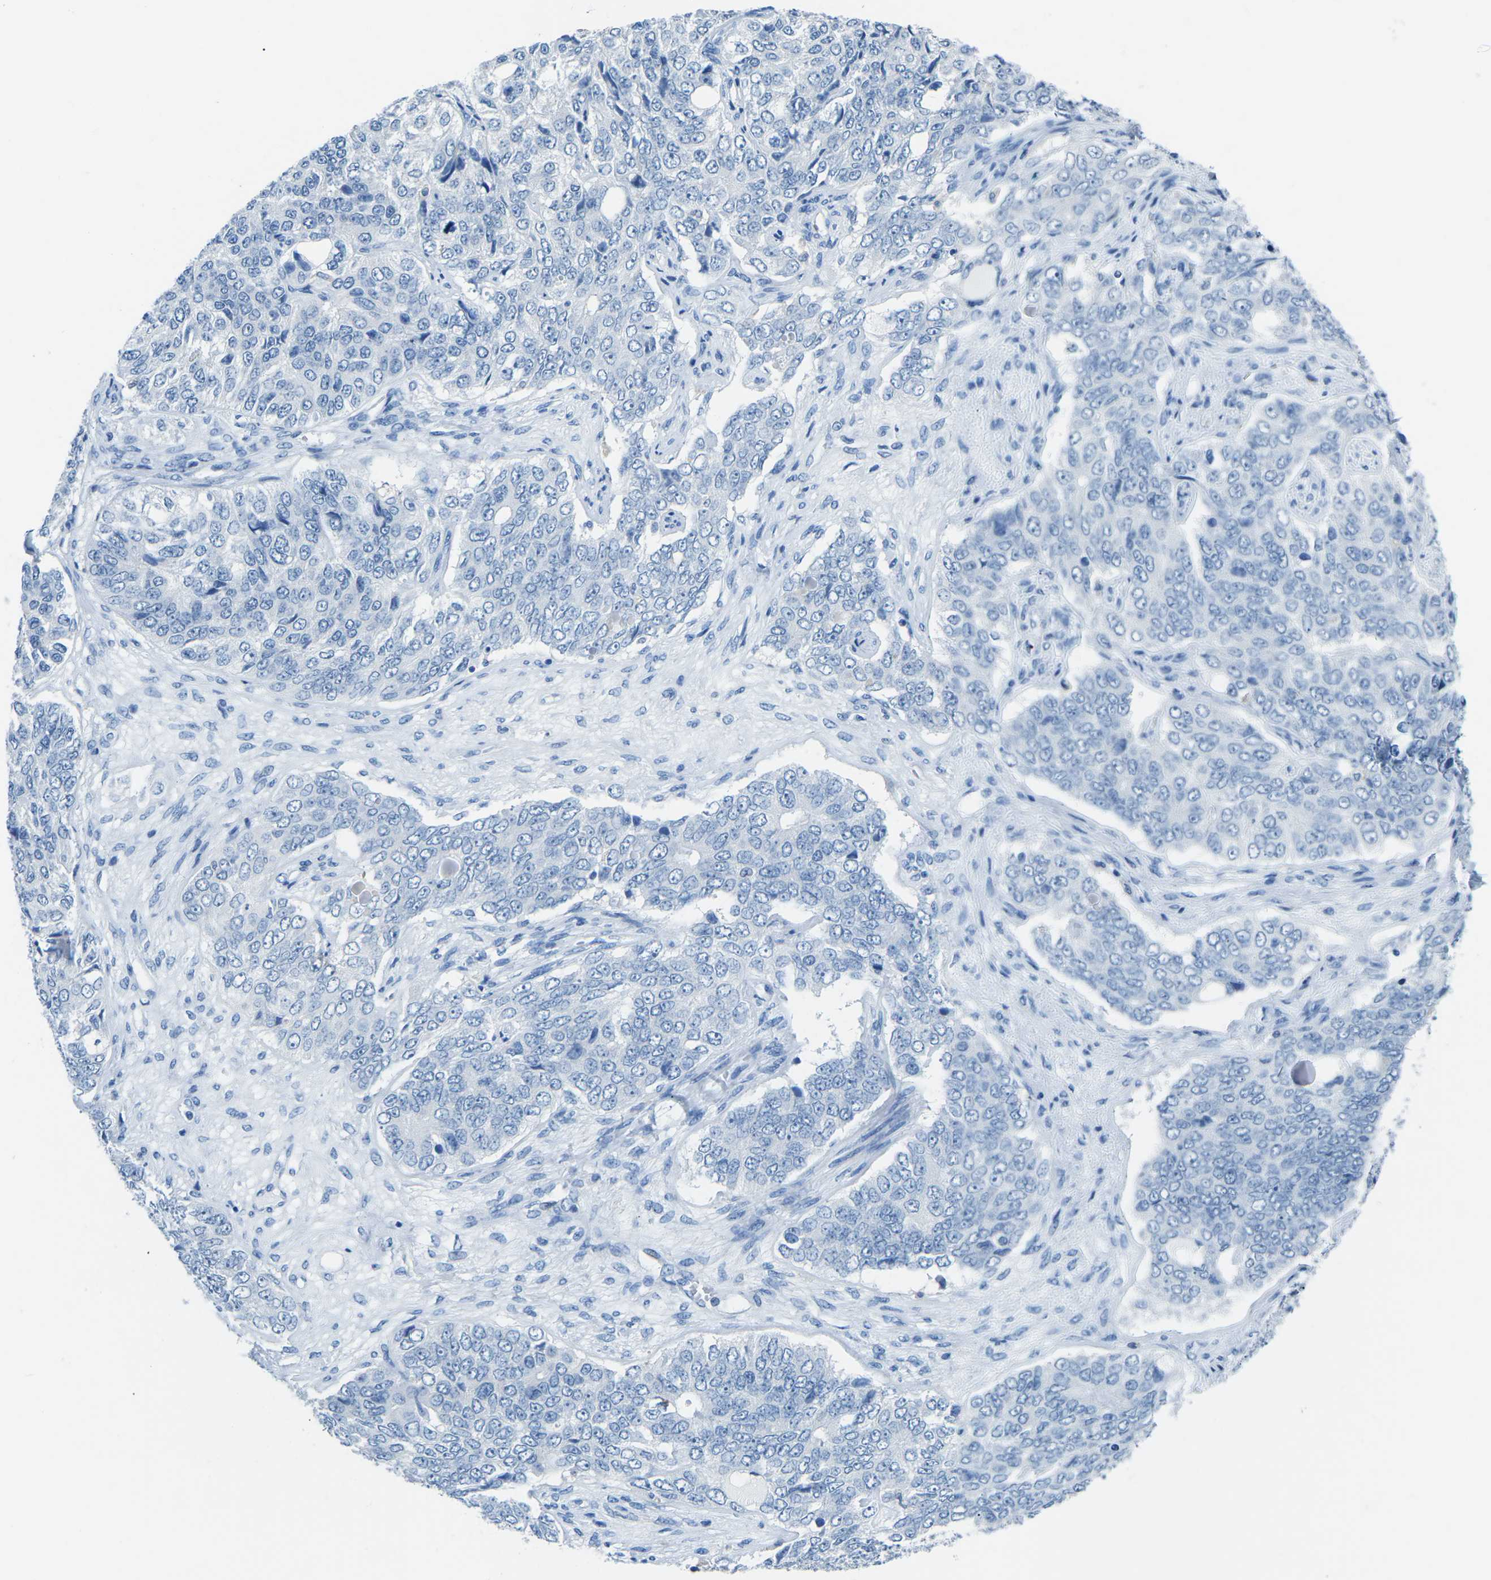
{"staining": {"intensity": "negative", "quantity": "none", "location": "none"}, "tissue": "ovarian cancer", "cell_type": "Tumor cells", "image_type": "cancer", "snomed": [{"axis": "morphology", "description": "Carcinoma, endometroid"}, {"axis": "topography", "description": "Ovary"}], "caption": "Tumor cells are negative for protein expression in human ovarian endometroid carcinoma. (Brightfield microscopy of DAB IHC at high magnification).", "gene": "MYH8", "patient": {"sex": "female", "age": 51}}